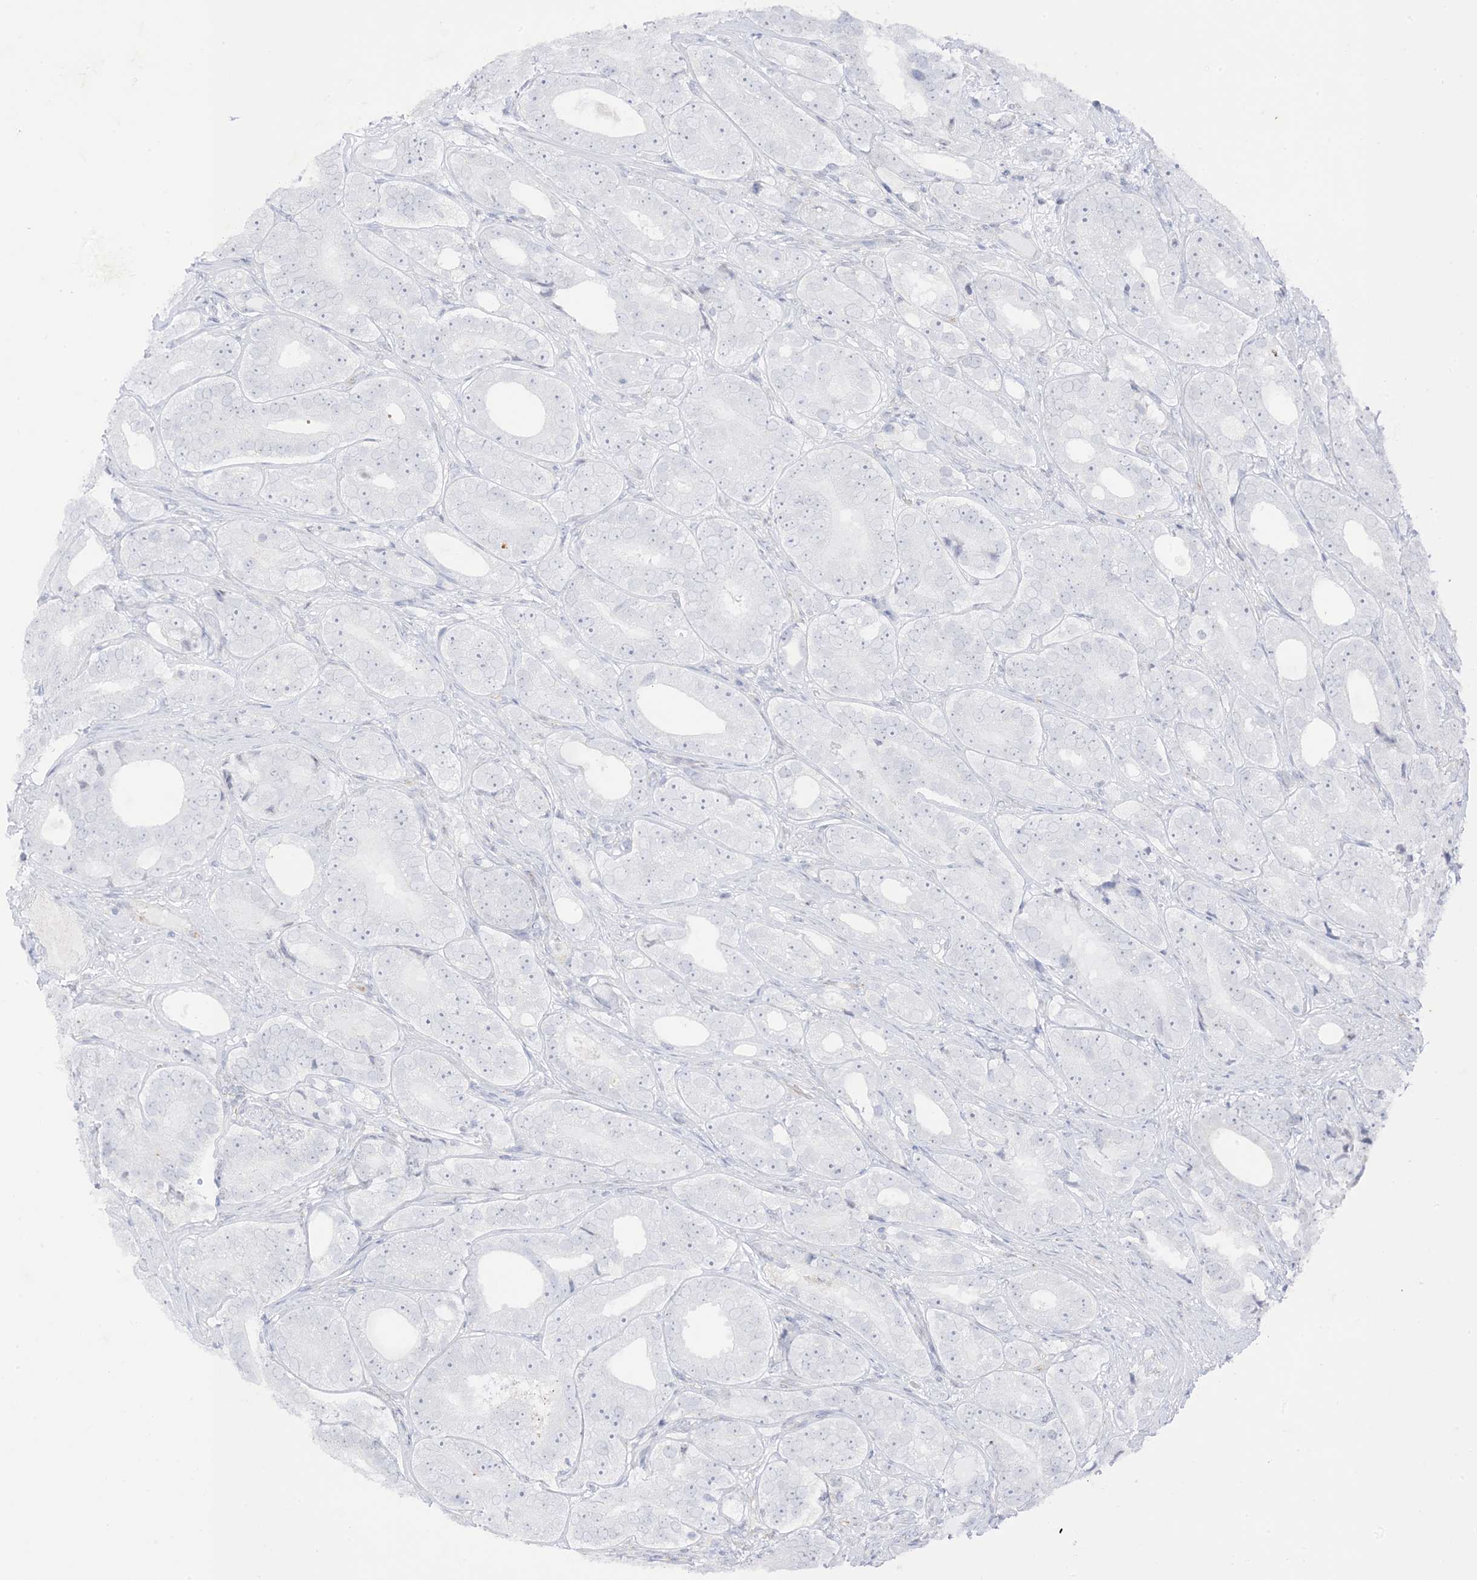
{"staining": {"intensity": "negative", "quantity": "none", "location": "none"}, "tissue": "prostate cancer", "cell_type": "Tumor cells", "image_type": "cancer", "snomed": [{"axis": "morphology", "description": "Adenocarcinoma, High grade"}, {"axis": "topography", "description": "Prostate"}], "caption": "This micrograph is of adenocarcinoma (high-grade) (prostate) stained with IHC to label a protein in brown with the nuclei are counter-stained blue. There is no positivity in tumor cells.", "gene": "RAC1", "patient": {"sex": "male", "age": 56}}